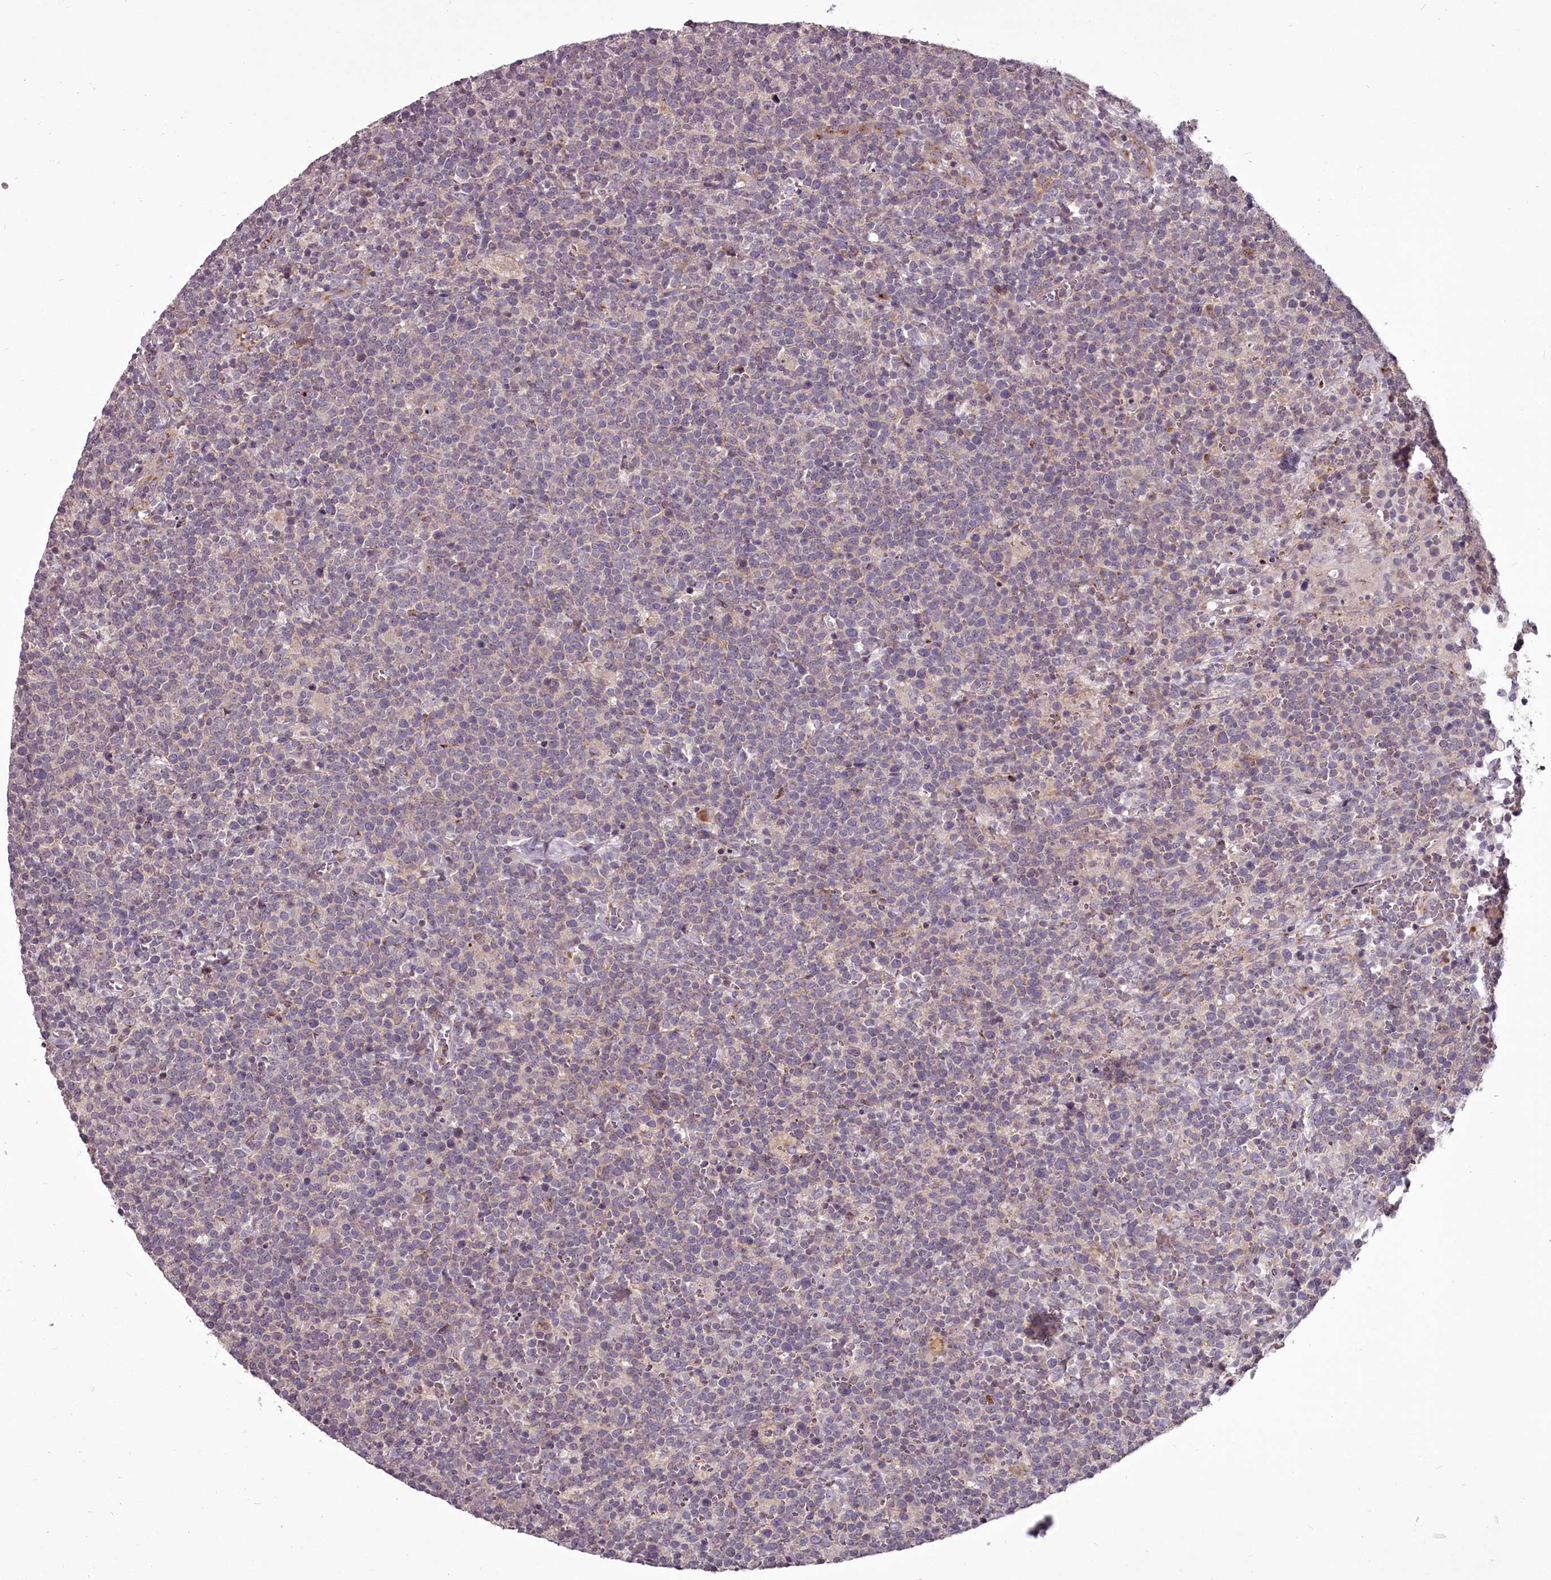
{"staining": {"intensity": "negative", "quantity": "none", "location": "none"}, "tissue": "lymphoma", "cell_type": "Tumor cells", "image_type": "cancer", "snomed": [{"axis": "morphology", "description": "Malignant lymphoma, non-Hodgkin's type, High grade"}, {"axis": "topography", "description": "Lymph node"}], "caption": "This is an IHC histopathology image of human lymphoma. There is no positivity in tumor cells.", "gene": "STX6", "patient": {"sex": "male", "age": 61}}